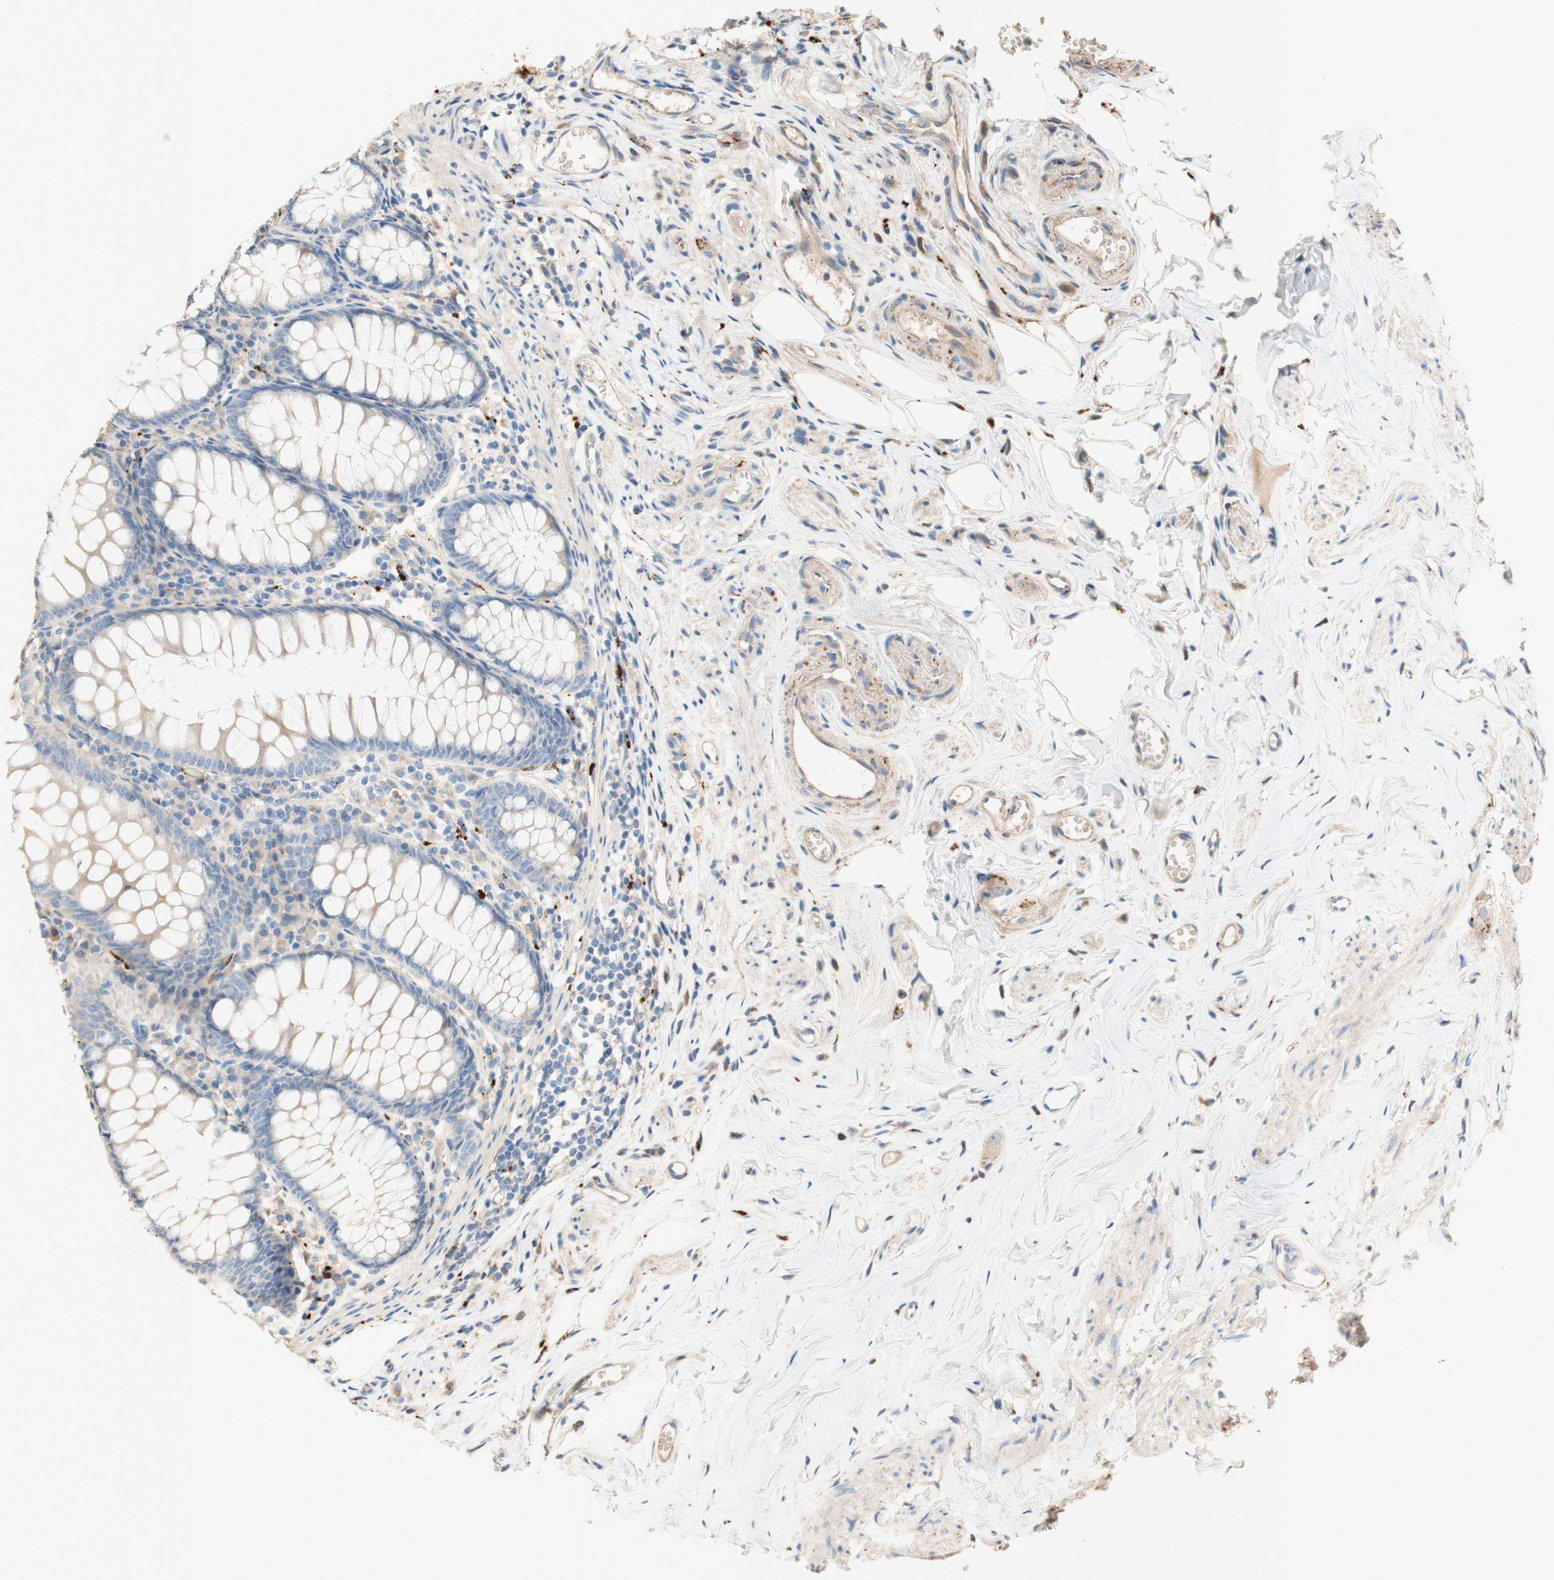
{"staining": {"intensity": "negative", "quantity": "none", "location": "none"}, "tissue": "appendix", "cell_type": "Glandular cells", "image_type": "normal", "snomed": [{"axis": "morphology", "description": "Normal tissue, NOS"}, {"axis": "topography", "description": "Appendix"}], "caption": "Glandular cells show no significant protein positivity in benign appendix. (IHC, brightfield microscopy, high magnification).", "gene": "PTPN21", "patient": {"sex": "female", "age": 77}}